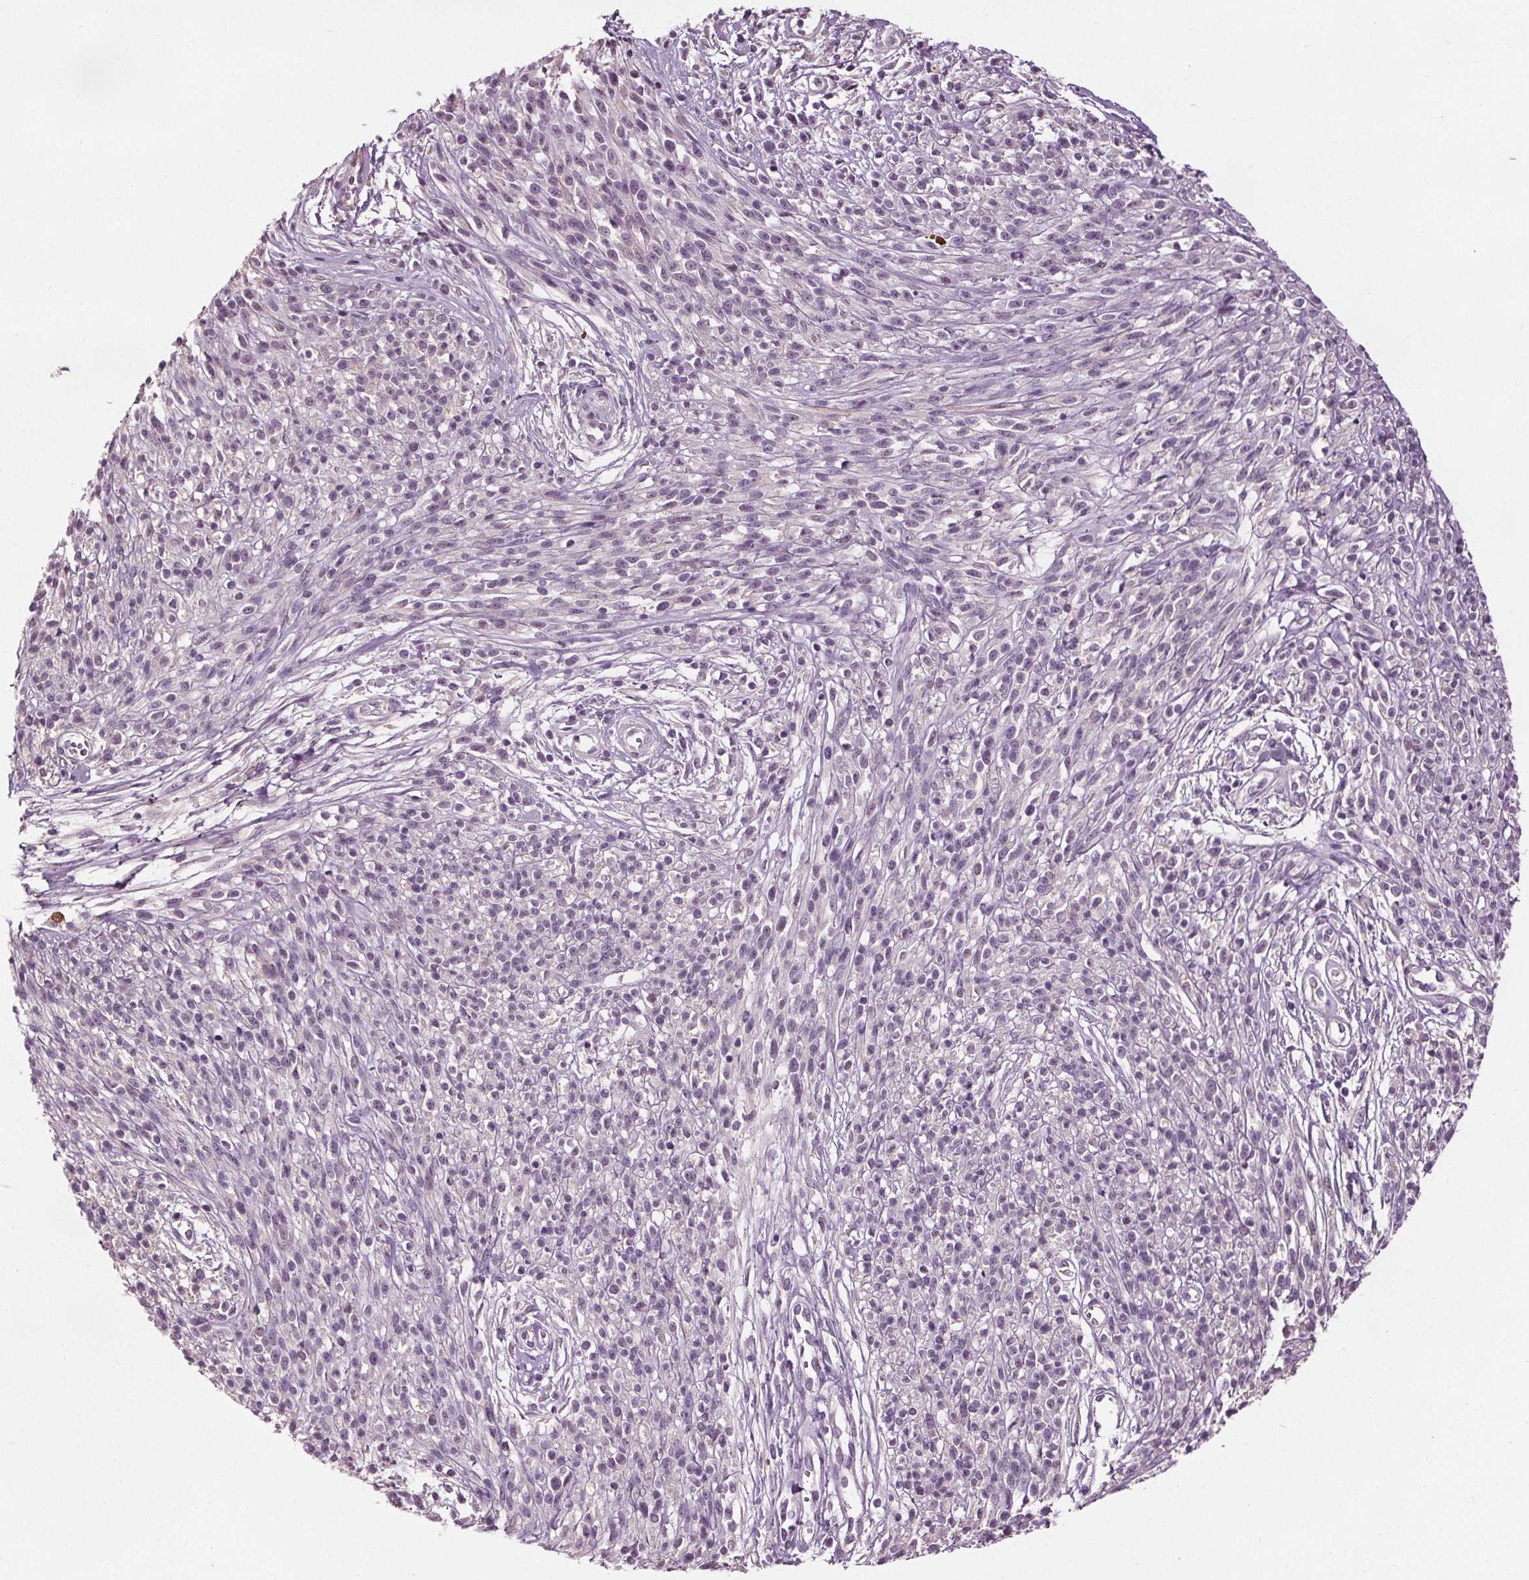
{"staining": {"intensity": "negative", "quantity": "none", "location": "none"}, "tissue": "melanoma", "cell_type": "Tumor cells", "image_type": "cancer", "snomed": [{"axis": "morphology", "description": "Malignant melanoma, NOS"}, {"axis": "topography", "description": "Skin"}, {"axis": "topography", "description": "Skin of trunk"}], "caption": "Immunohistochemistry image of neoplastic tissue: human malignant melanoma stained with DAB (3,3'-diaminobenzidine) demonstrates no significant protein staining in tumor cells. (DAB immunohistochemistry (IHC) with hematoxylin counter stain).", "gene": "RASA1", "patient": {"sex": "male", "age": 74}}